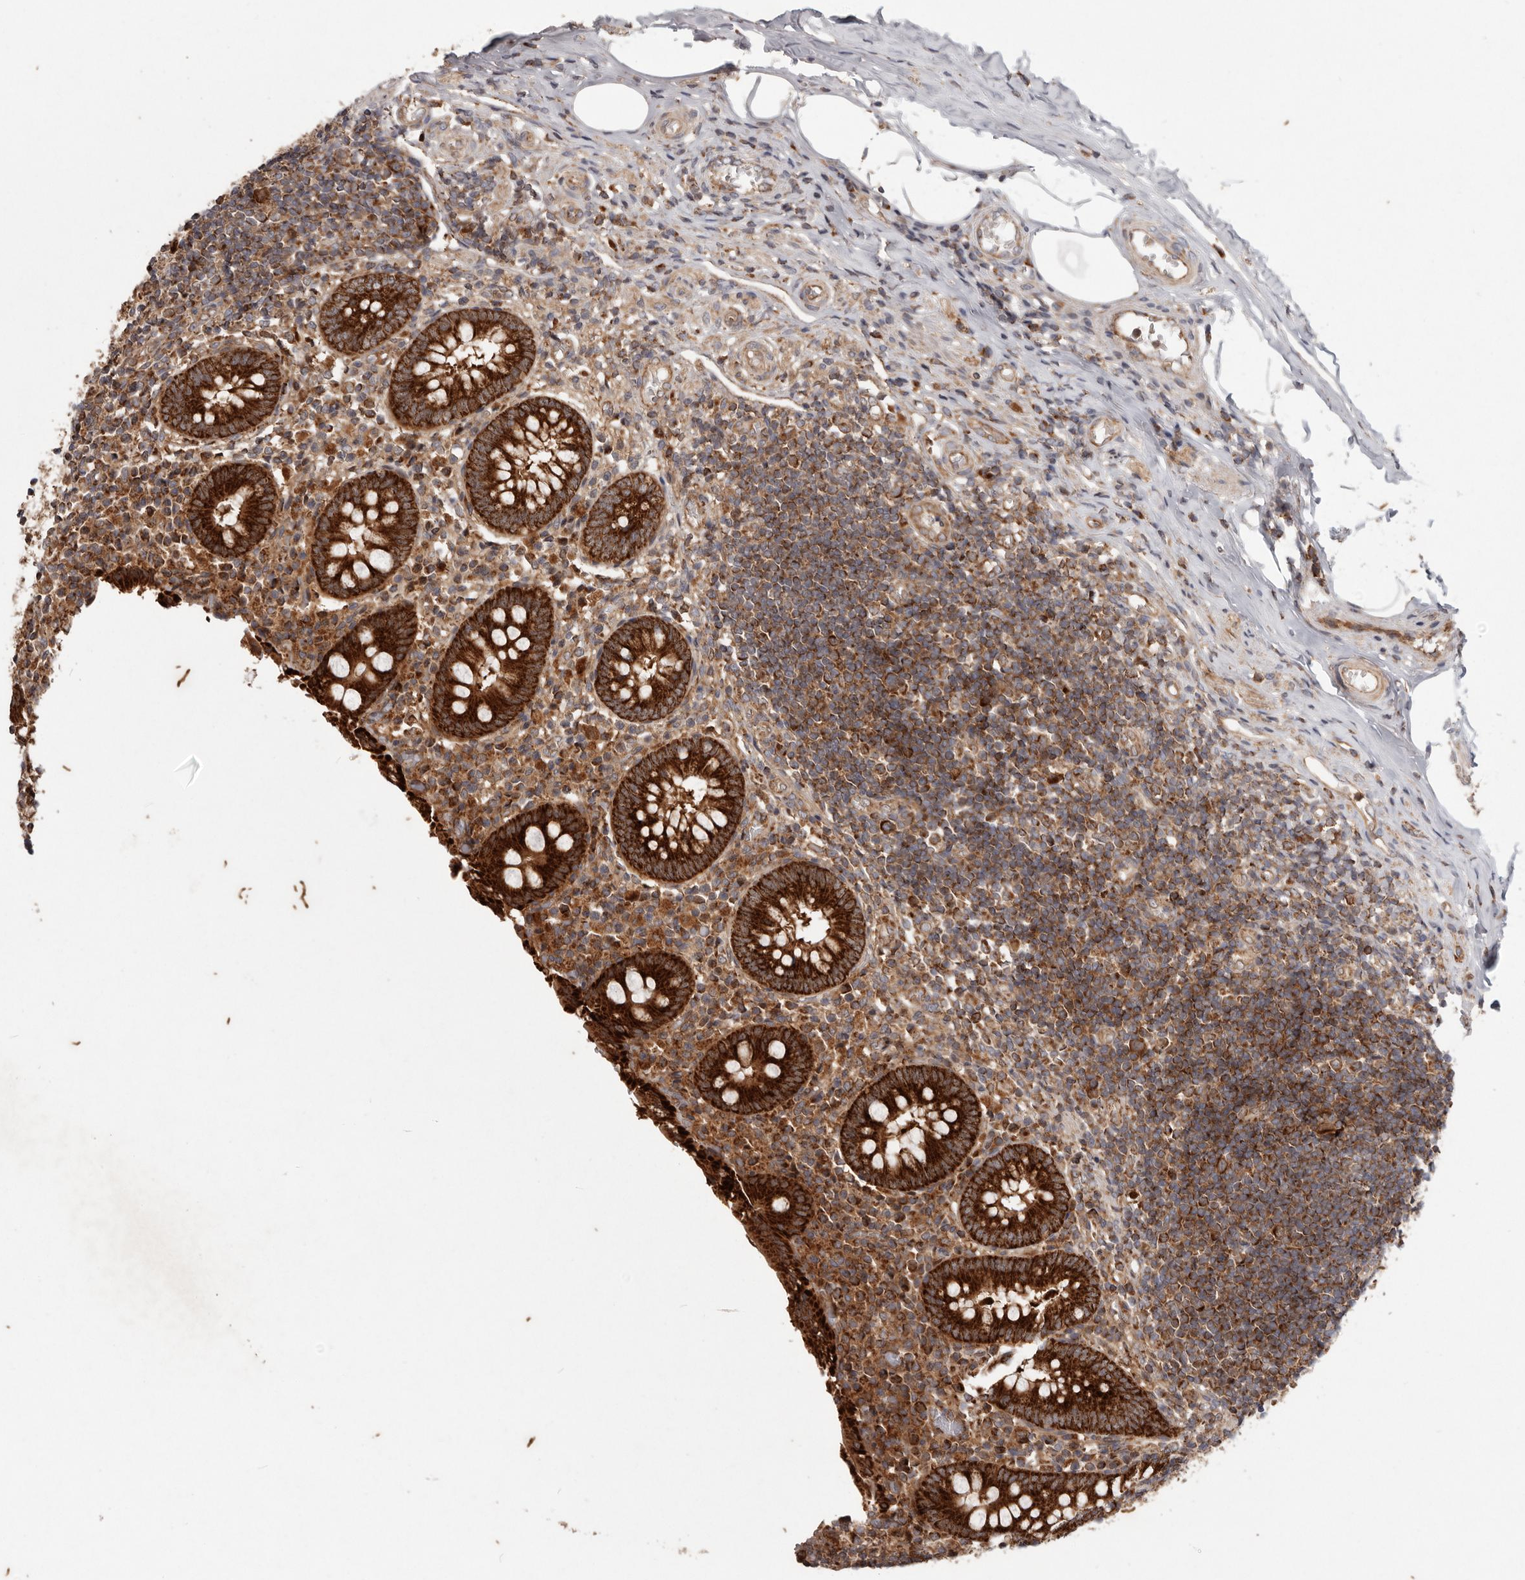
{"staining": {"intensity": "strong", "quantity": ">75%", "location": "cytoplasmic/membranous"}, "tissue": "appendix", "cell_type": "Glandular cells", "image_type": "normal", "snomed": [{"axis": "morphology", "description": "Normal tissue, NOS"}, {"axis": "topography", "description": "Appendix"}], "caption": "IHC photomicrograph of normal appendix stained for a protein (brown), which shows high levels of strong cytoplasmic/membranous staining in approximately >75% of glandular cells.", "gene": "MRPS10", "patient": {"sex": "female", "age": 17}}